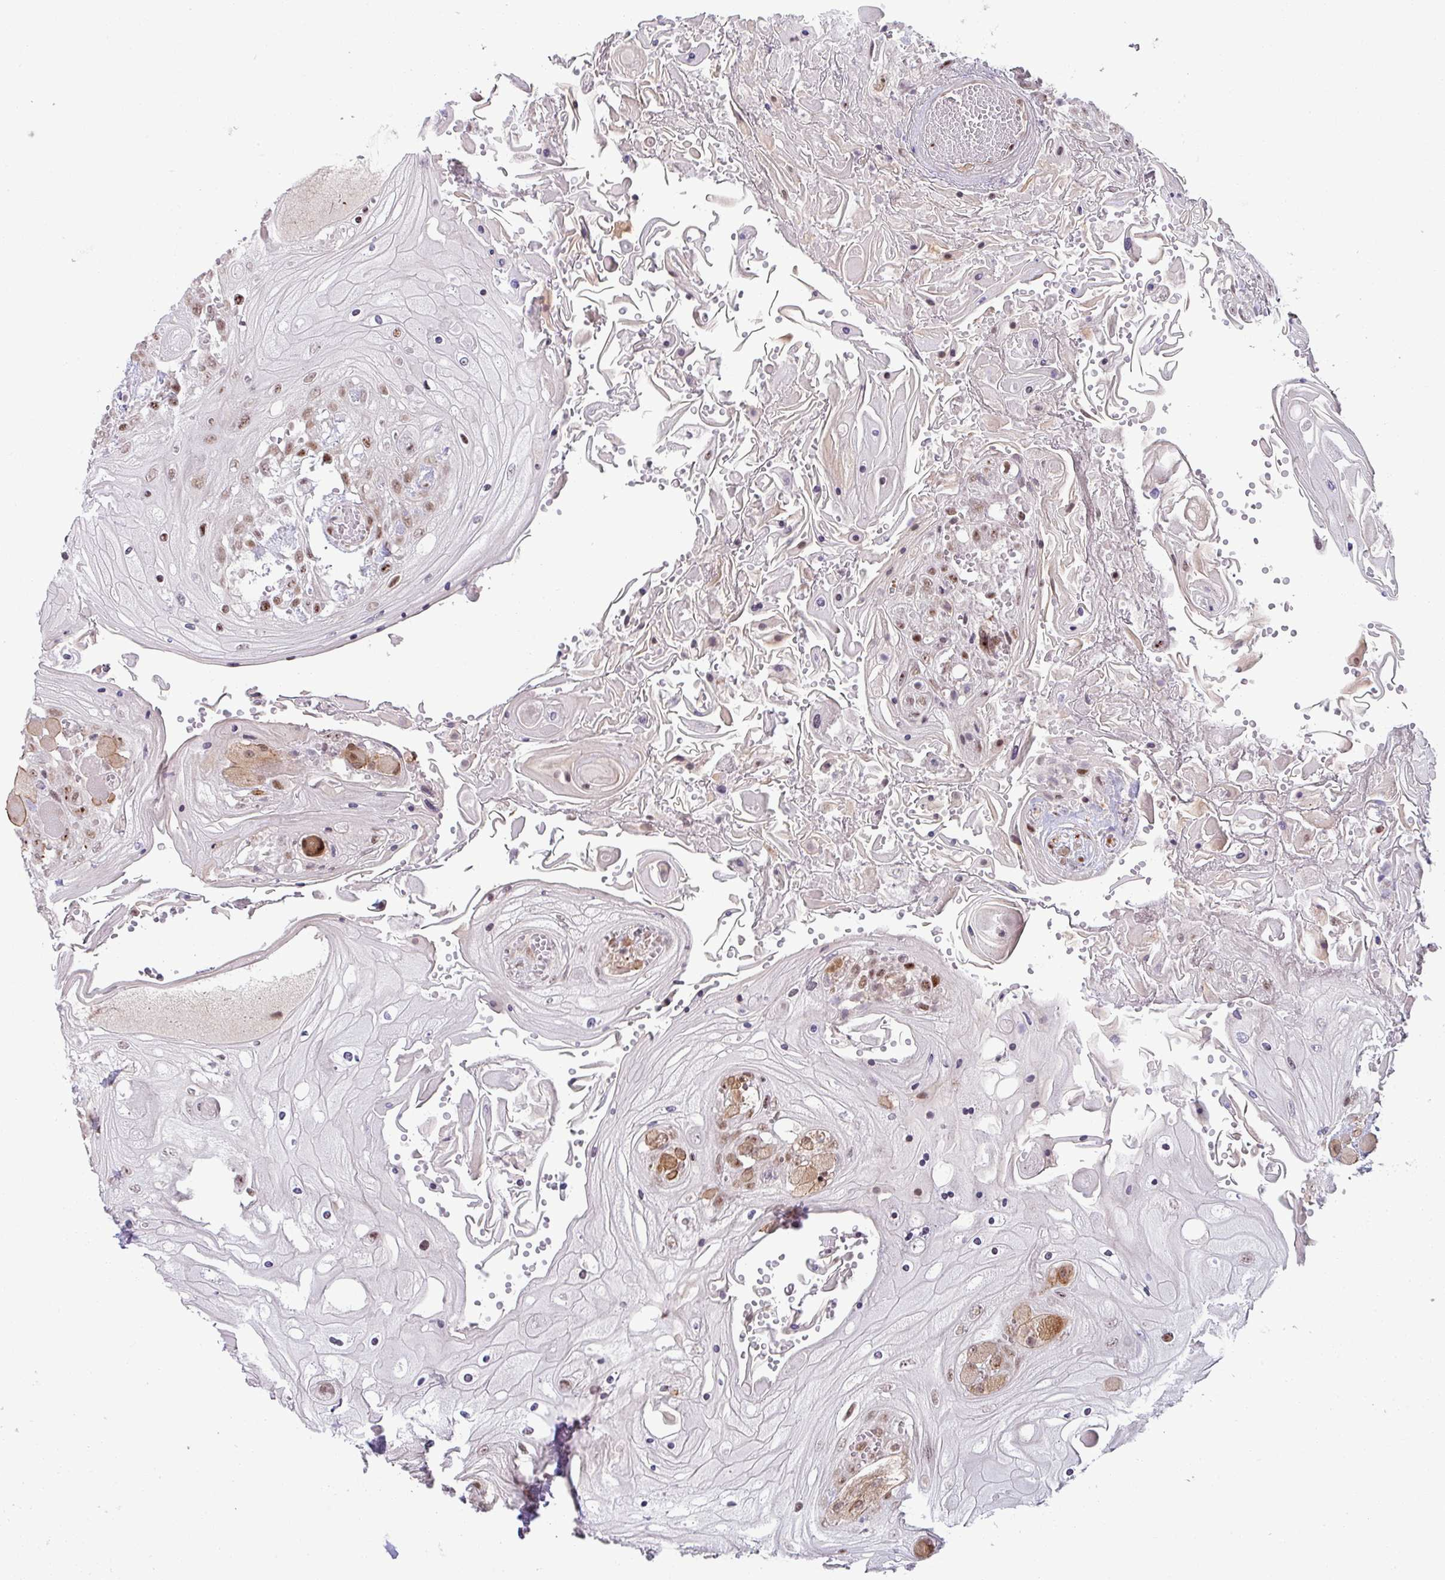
{"staining": {"intensity": "moderate", "quantity": ">75%", "location": "nuclear"}, "tissue": "head and neck cancer", "cell_type": "Tumor cells", "image_type": "cancer", "snomed": [{"axis": "morphology", "description": "Squamous cell carcinoma, NOS"}, {"axis": "topography", "description": "Head-Neck"}], "caption": "A brown stain highlights moderate nuclear positivity of a protein in human squamous cell carcinoma (head and neck) tumor cells.", "gene": "PTPN20", "patient": {"sex": "female", "age": 43}}